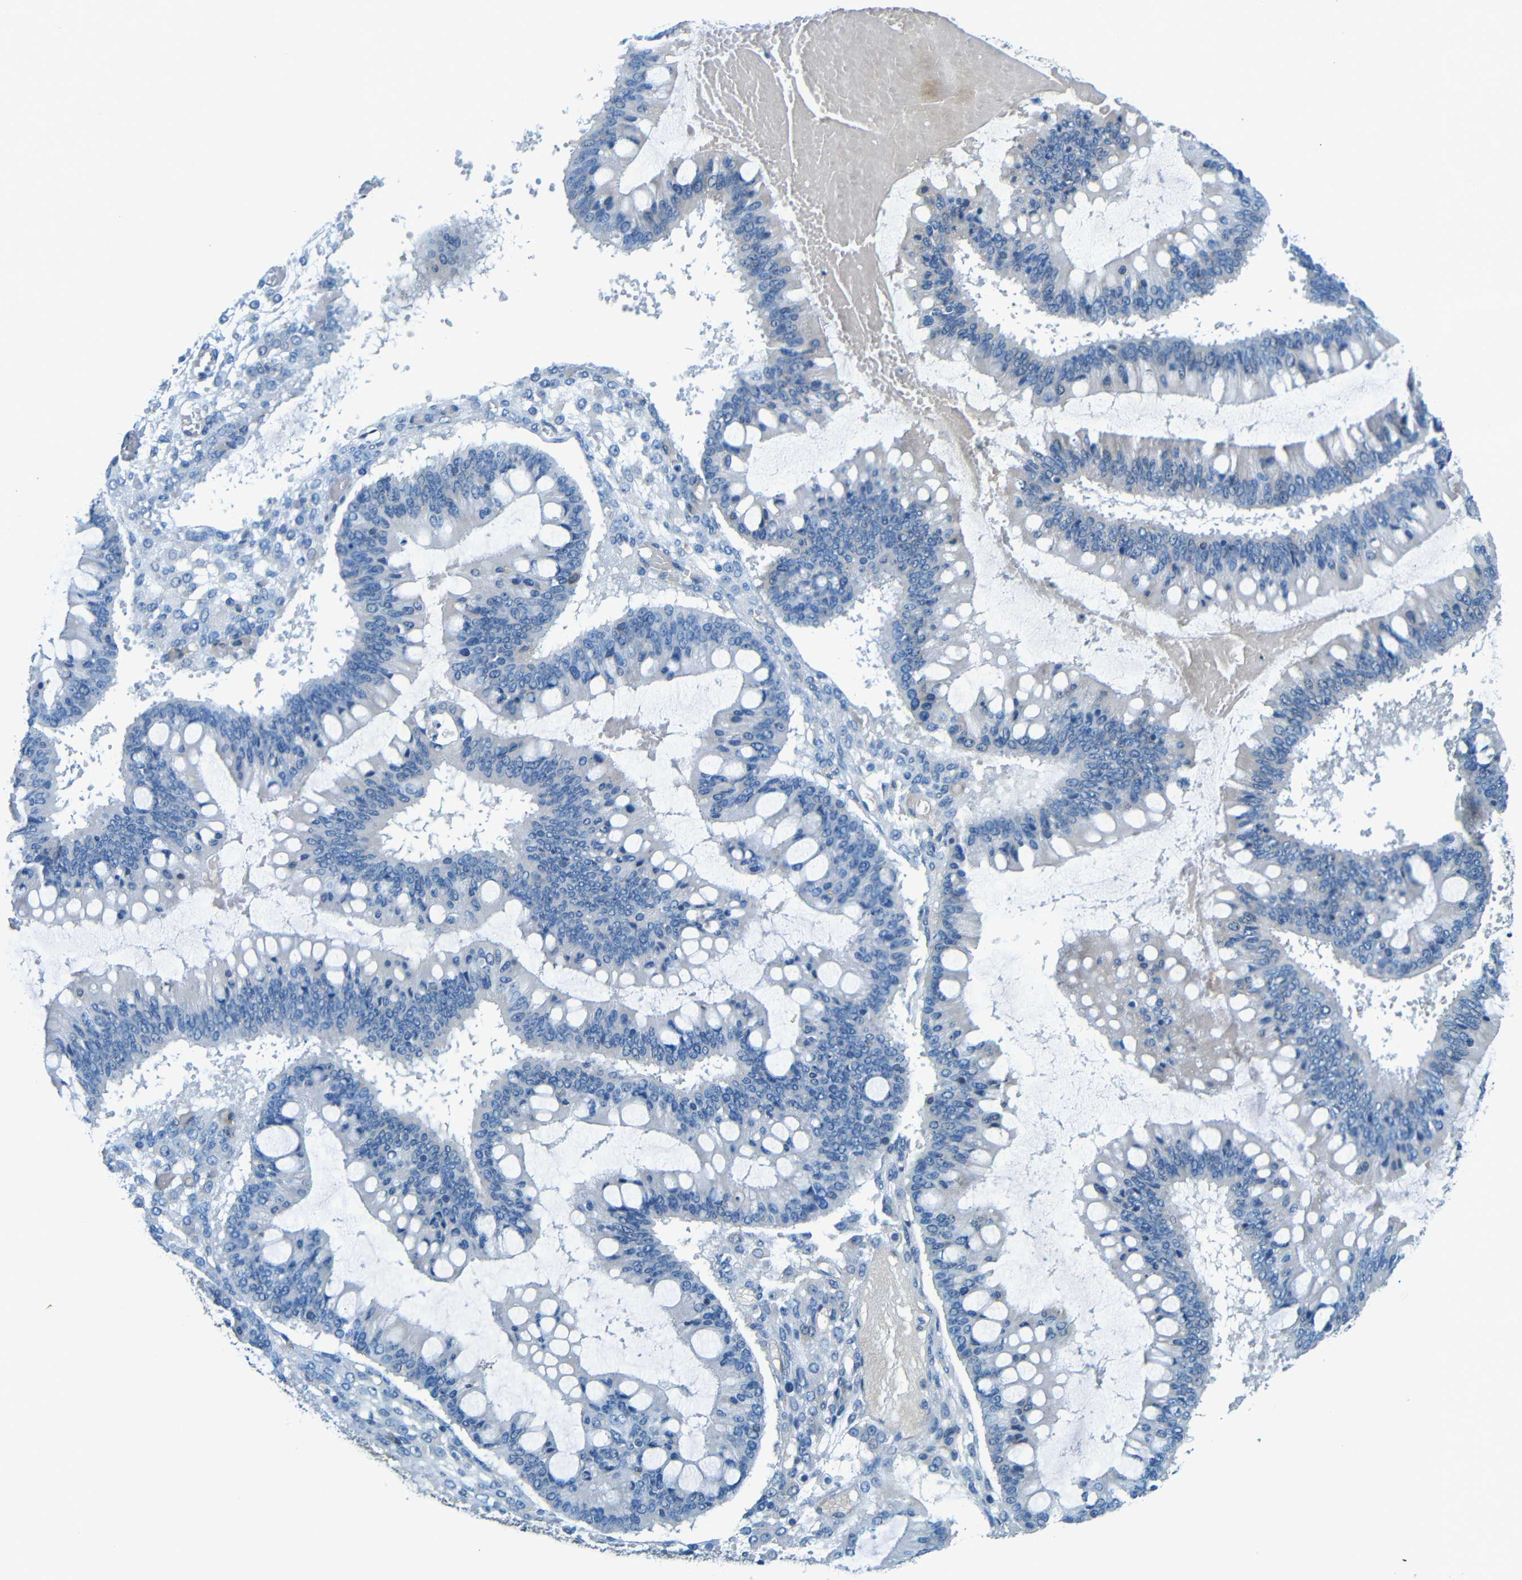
{"staining": {"intensity": "negative", "quantity": "none", "location": "none"}, "tissue": "ovarian cancer", "cell_type": "Tumor cells", "image_type": "cancer", "snomed": [{"axis": "morphology", "description": "Cystadenocarcinoma, mucinous, NOS"}, {"axis": "topography", "description": "Ovary"}], "caption": "An immunohistochemistry (IHC) image of ovarian cancer (mucinous cystadenocarcinoma) is shown. There is no staining in tumor cells of ovarian cancer (mucinous cystadenocarcinoma).", "gene": "MAP2", "patient": {"sex": "female", "age": 73}}